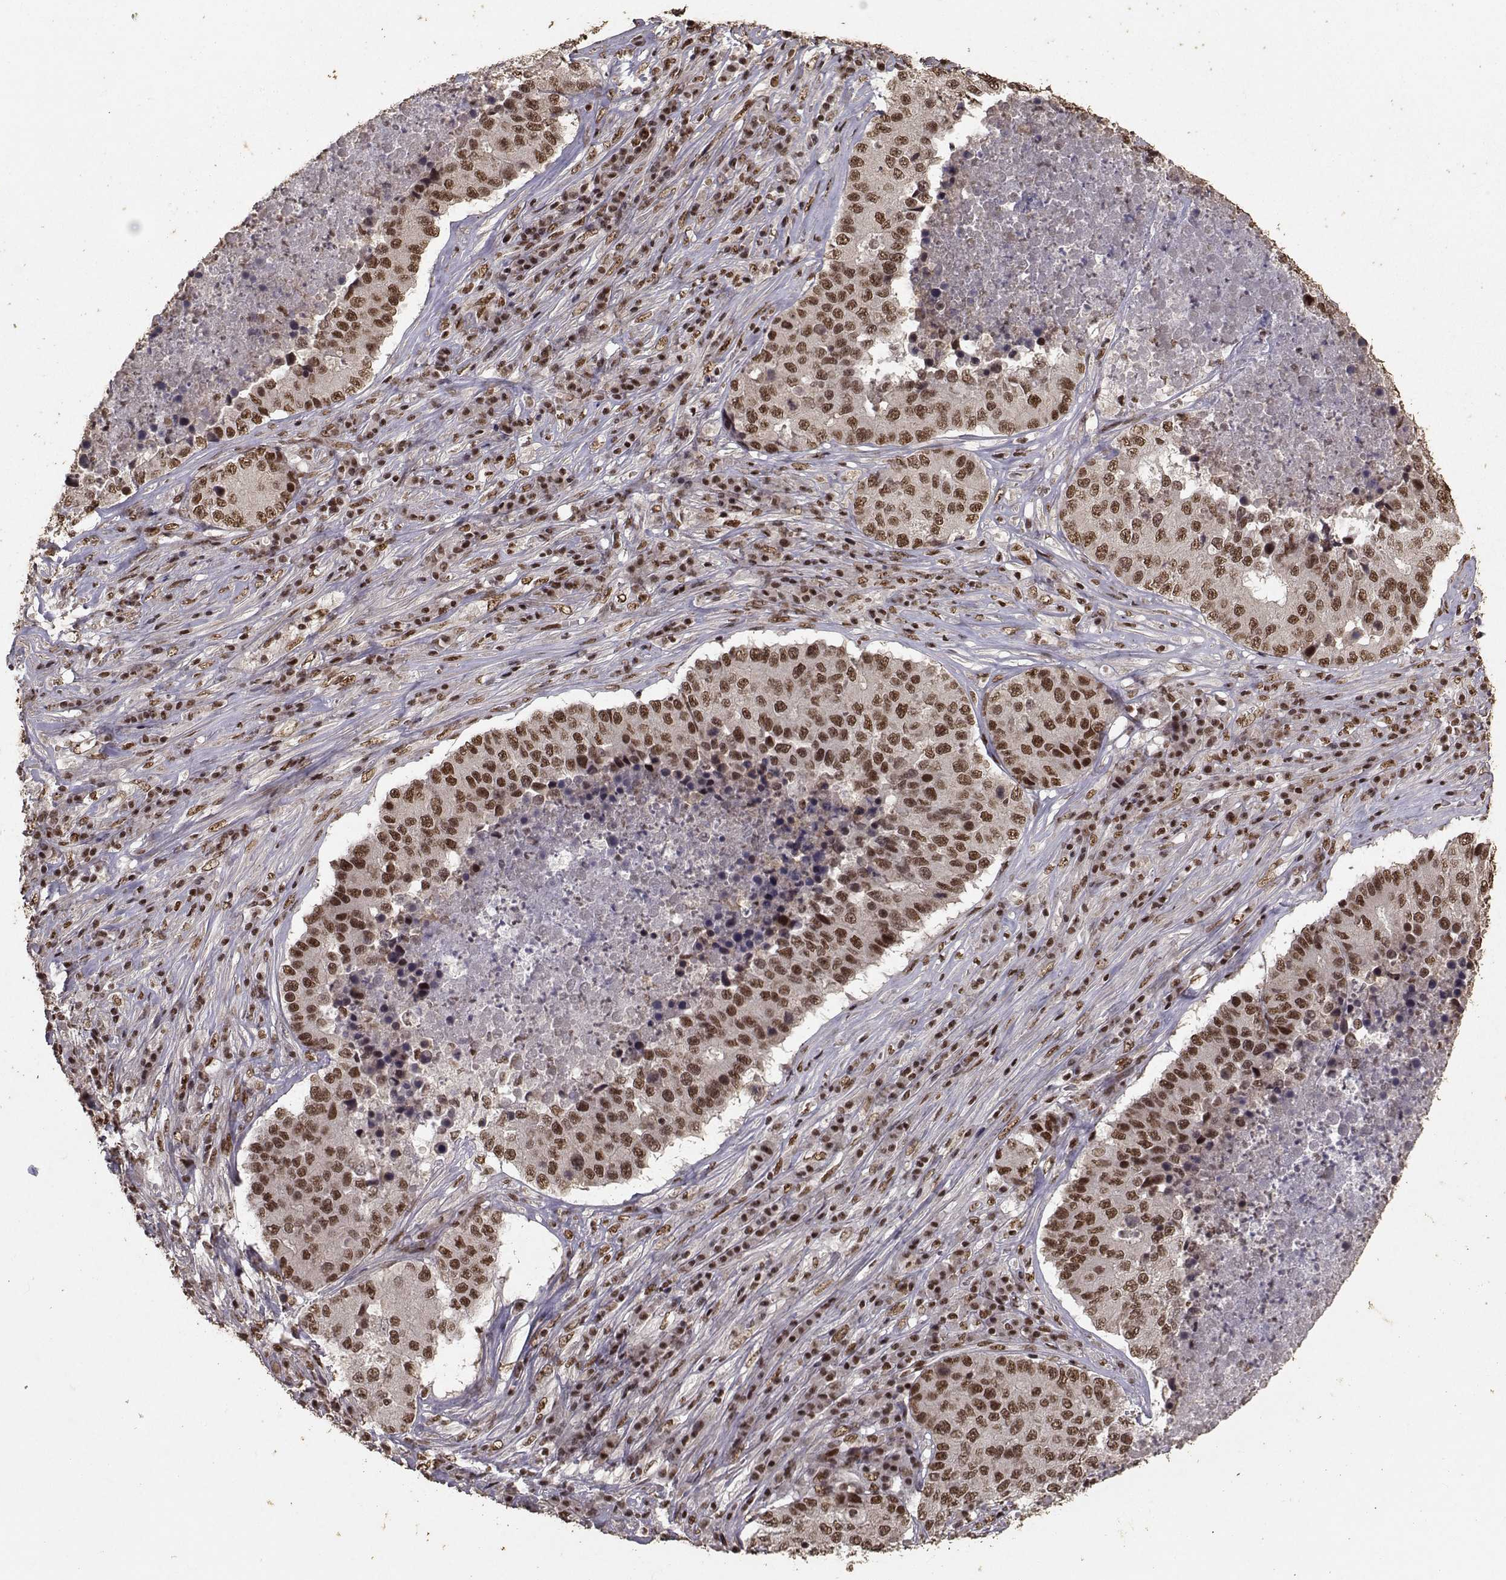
{"staining": {"intensity": "strong", "quantity": ">75%", "location": "nuclear"}, "tissue": "stomach cancer", "cell_type": "Tumor cells", "image_type": "cancer", "snomed": [{"axis": "morphology", "description": "Adenocarcinoma, NOS"}, {"axis": "topography", "description": "Stomach"}], "caption": "Immunohistochemical staining of stomach adenocarcinoma shows high levels of strong nuclear staining in approximately >75% of tumor cells. Nuclei are stained in blue.", "gene": "SF1", "patient": {"sex": "male", "age": 71}}